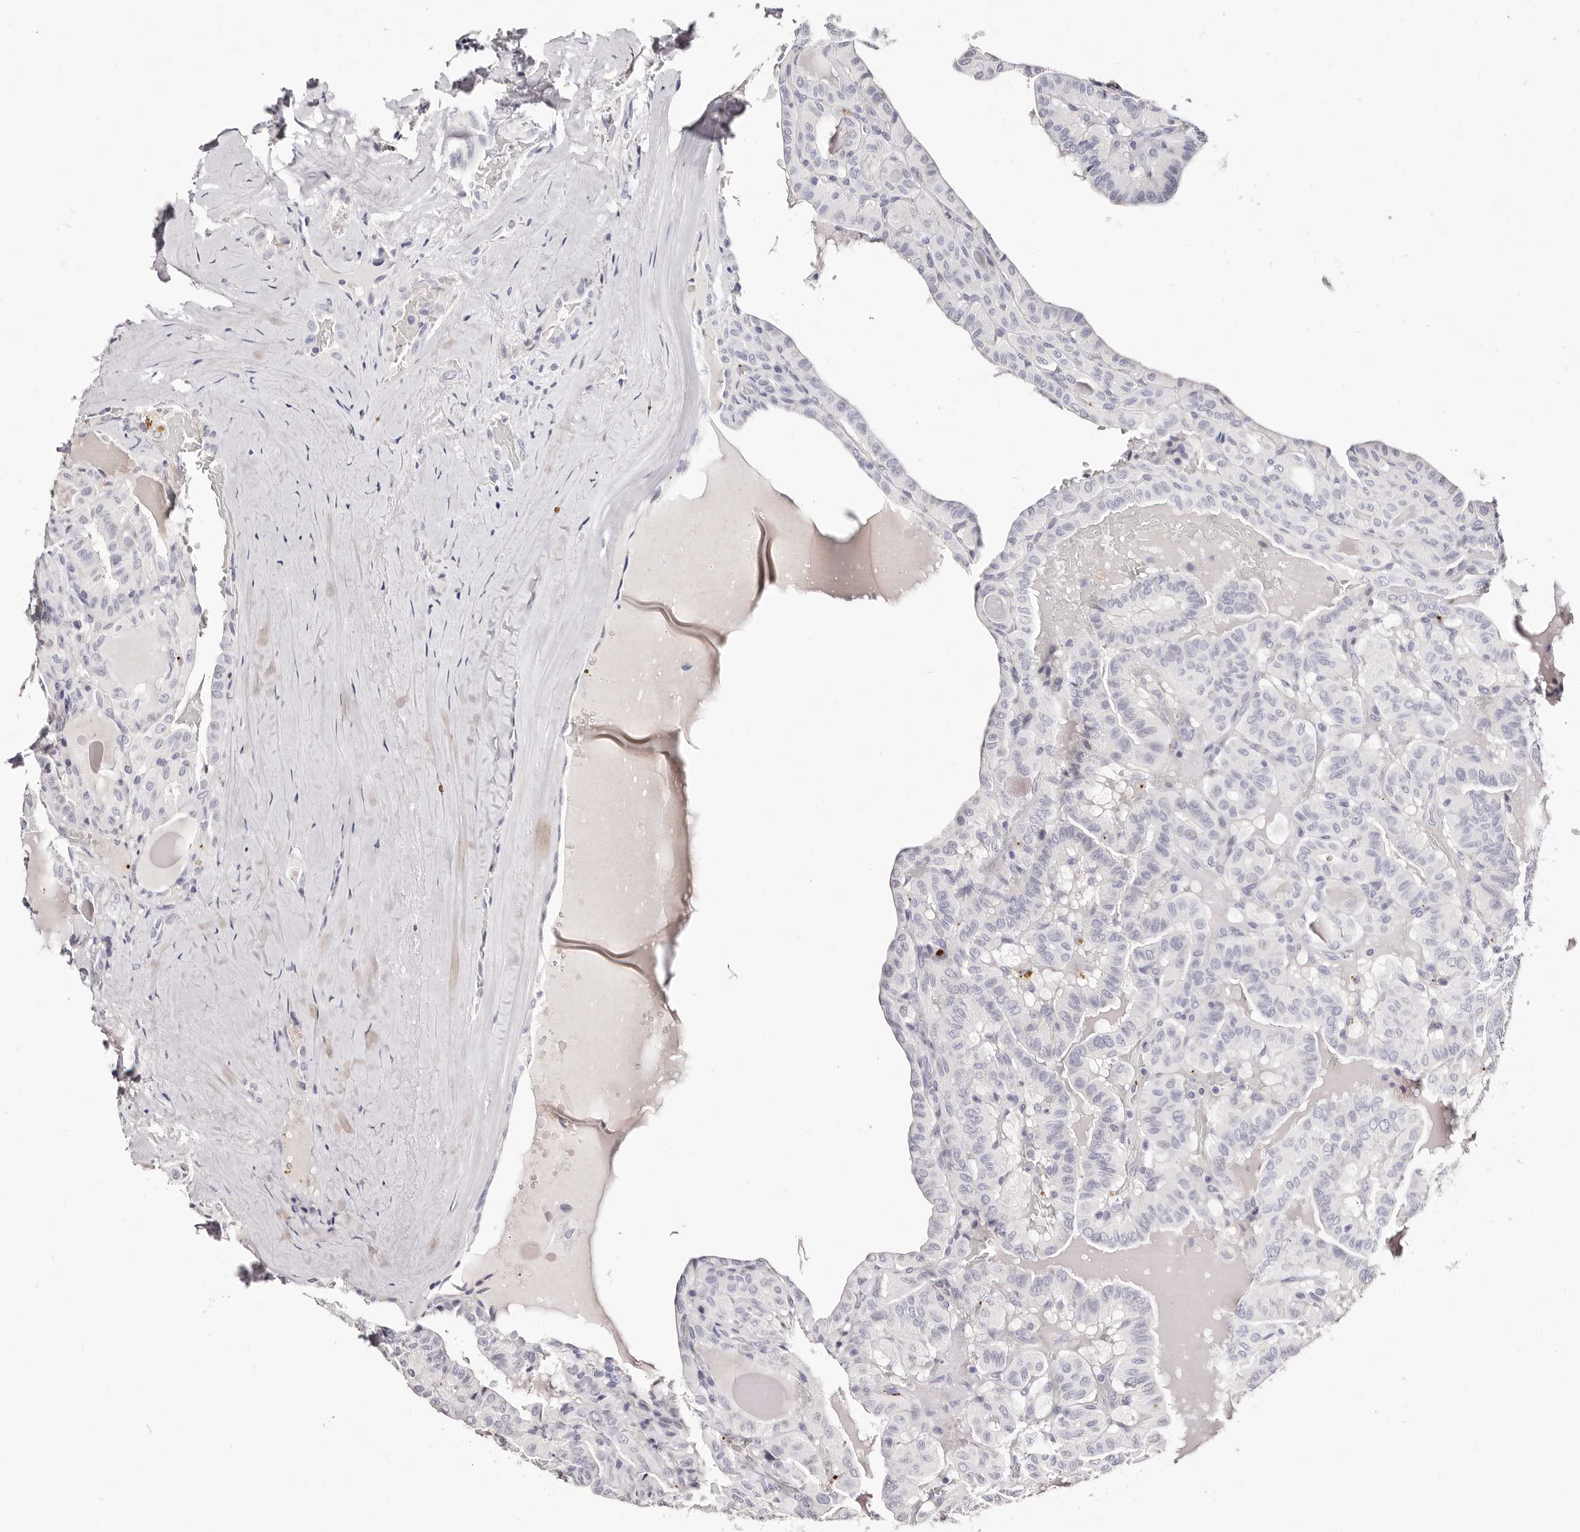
{"staining": {"intensity": "negative", "quantity": "none", "location": "none"}, "tissue": "head and neck cancer", "cell_type": "Tumor cells", "image_type": "cancer", "snomed": [{"axis": "morphology", "description": "Squamous cell carcinoma, NOS"}, {"axis": "topography", "description": "Oral tissue"}, {"axis": "topography", "description": "Head-Neck"}], "caption": "Immunohistochemical staining of head and neck squamous cell carcinoma exhibits no significant staining in tumor cells.", "gene": "PF4", "patient": {"sex": "female", "age": 50}}